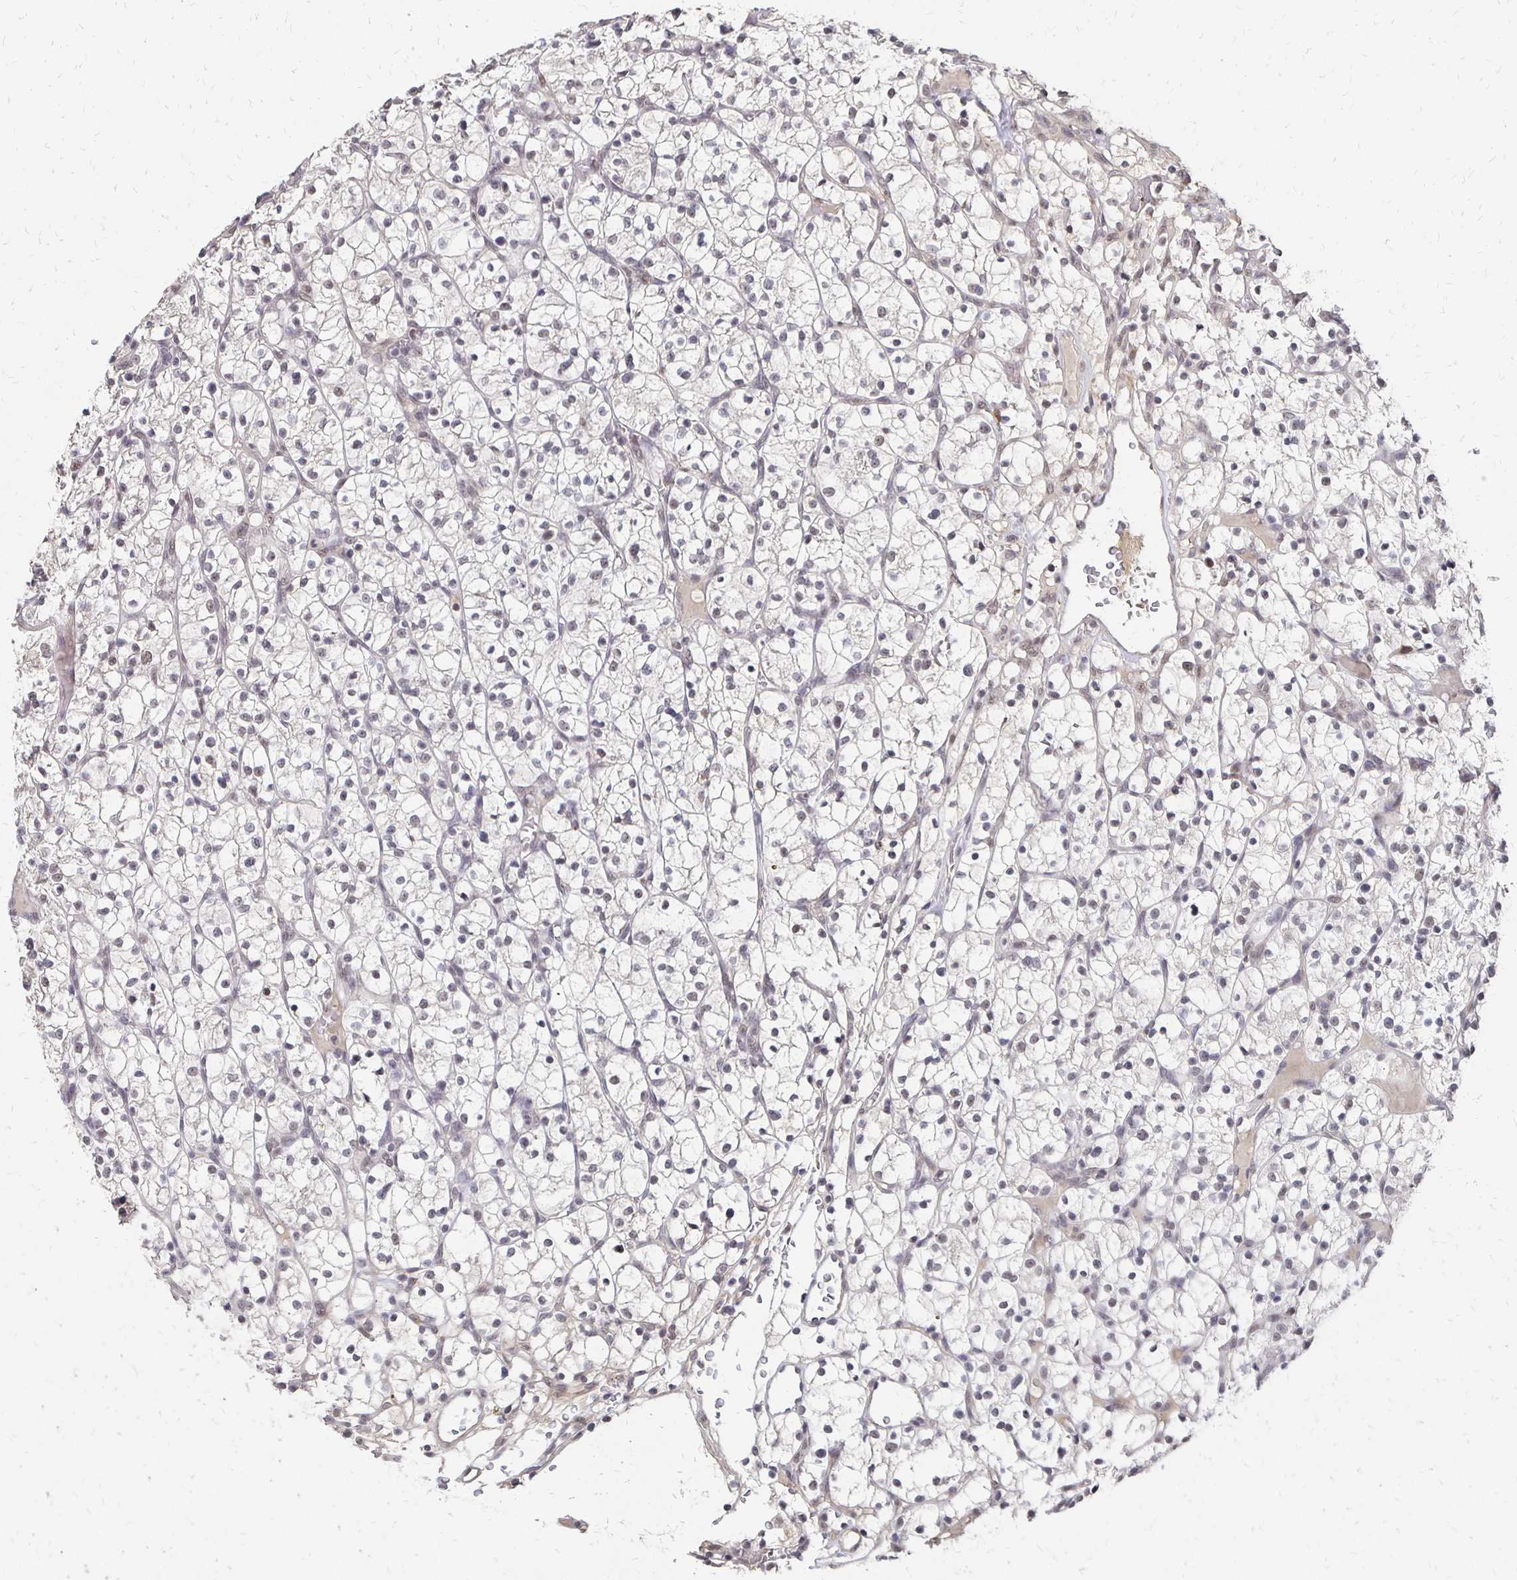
{"staining": {"intensity": "negative", "quantity": "none", "location": "none"}, "tissue": "renal cancer", "cell_type": "Tumor cells", "image_type": "cancer", "snomed": [{"axis": "morphology", "description": "Adenocarcinoma, NOS"}, {"axis": "topography", "description": "Kidney"}], "caption": "Immunohistochemistry (IHC) photomicrograph of neoplastic tissue: renal cancer (adenocarcinoma) stained with DAB (3,3'-diaminobenzidine) shows no significant protein positivity in tumor cells.", "gene": "CLASRP", "patient": {"sex": "female", "age": 64}}